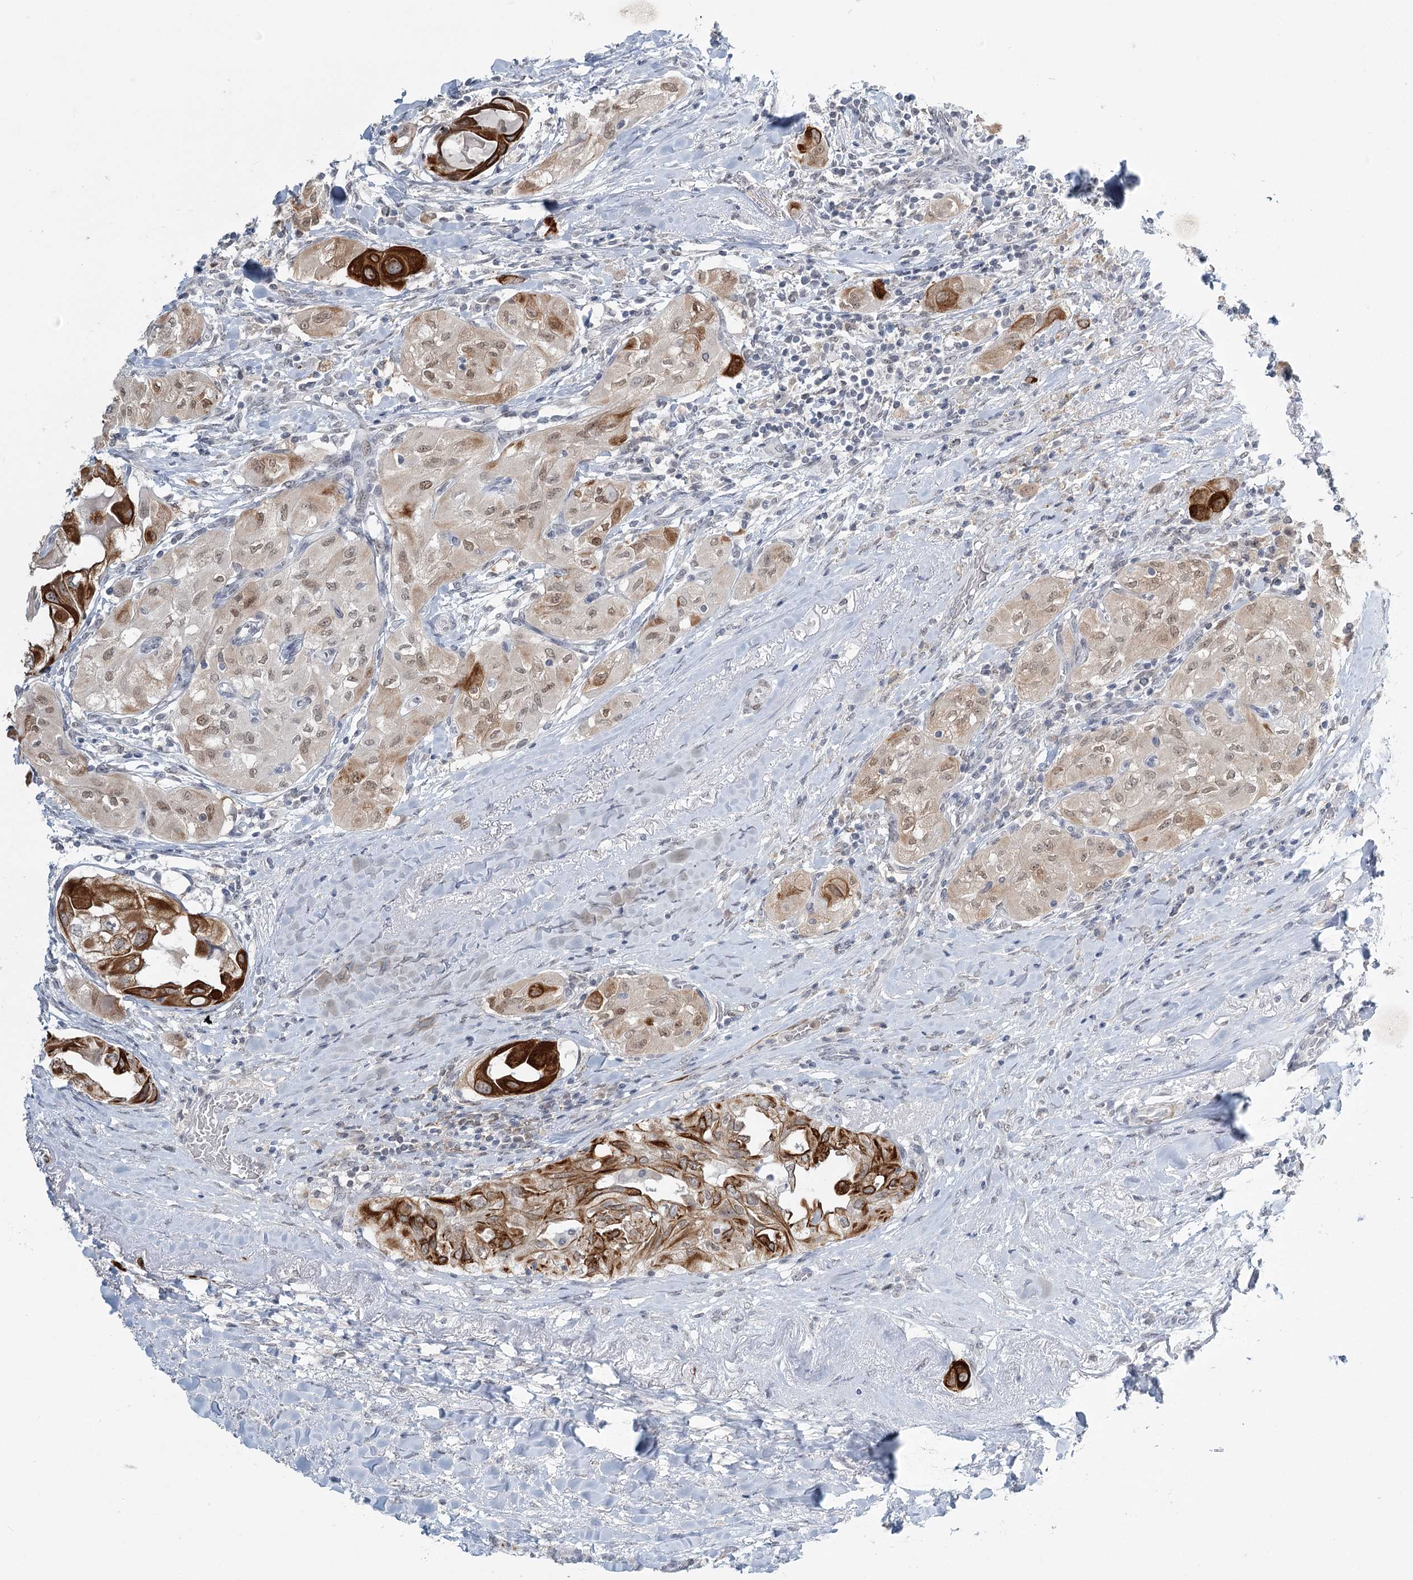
{"staining": {"intensity": "strong", "quantity": "25%-75%", "location": "cytoplasmic/membranous"}, "tissue": "thyroid cancer", "cell_type": "Tumor cells", "image_type": "cancer", "snomed": [{"axis": "morphology", "description": "Papillary adenocarcinoma, NOS"}, {"axis": "topography", "description": "Thyroid gland"}], "caption": "A brown stain highlights strong cytoplasmic/membranous expression of a protein in human thyroid cancer tumor cells.", "gene": "TMEM70", "patient": {"sex": "female", "age": 59}}